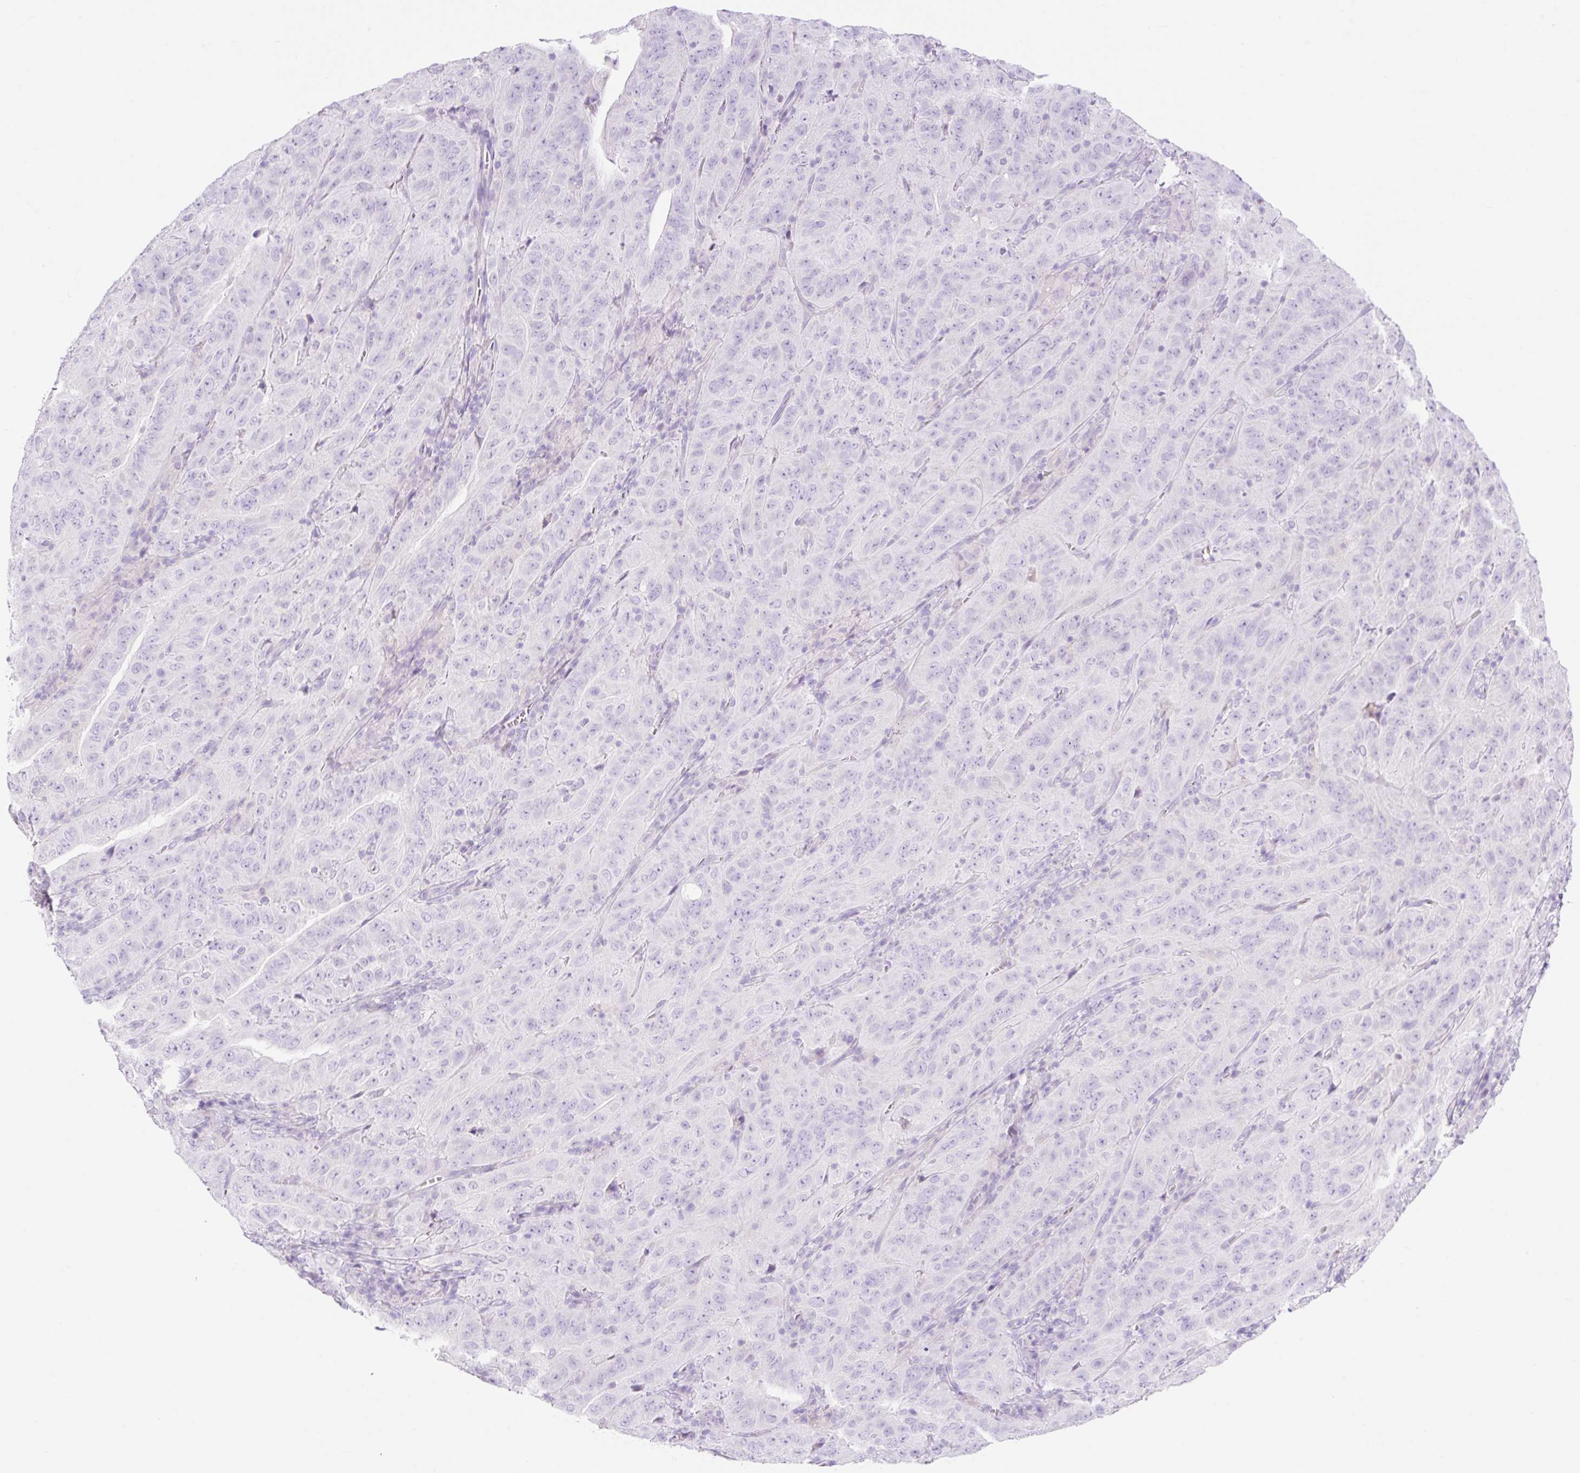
{"staining": {"intensity": "negative", "quantity": "none", "location": "none"}, "tissue": "pancreatic cancer", "cell_type": "Tumor cells", "image_type": "cancer", "snomed": [{"axis": "morphology", "description": "Adenocarcinoma, NOS"}, {"axis": "topography", "description": "Pancreas"}], "caption": "The image displays no staining of tumor cells in pancreatic cancer (adenocarcinoma).", "gene": "CDX1", "patient": {"sex": "male", "age": 63}}